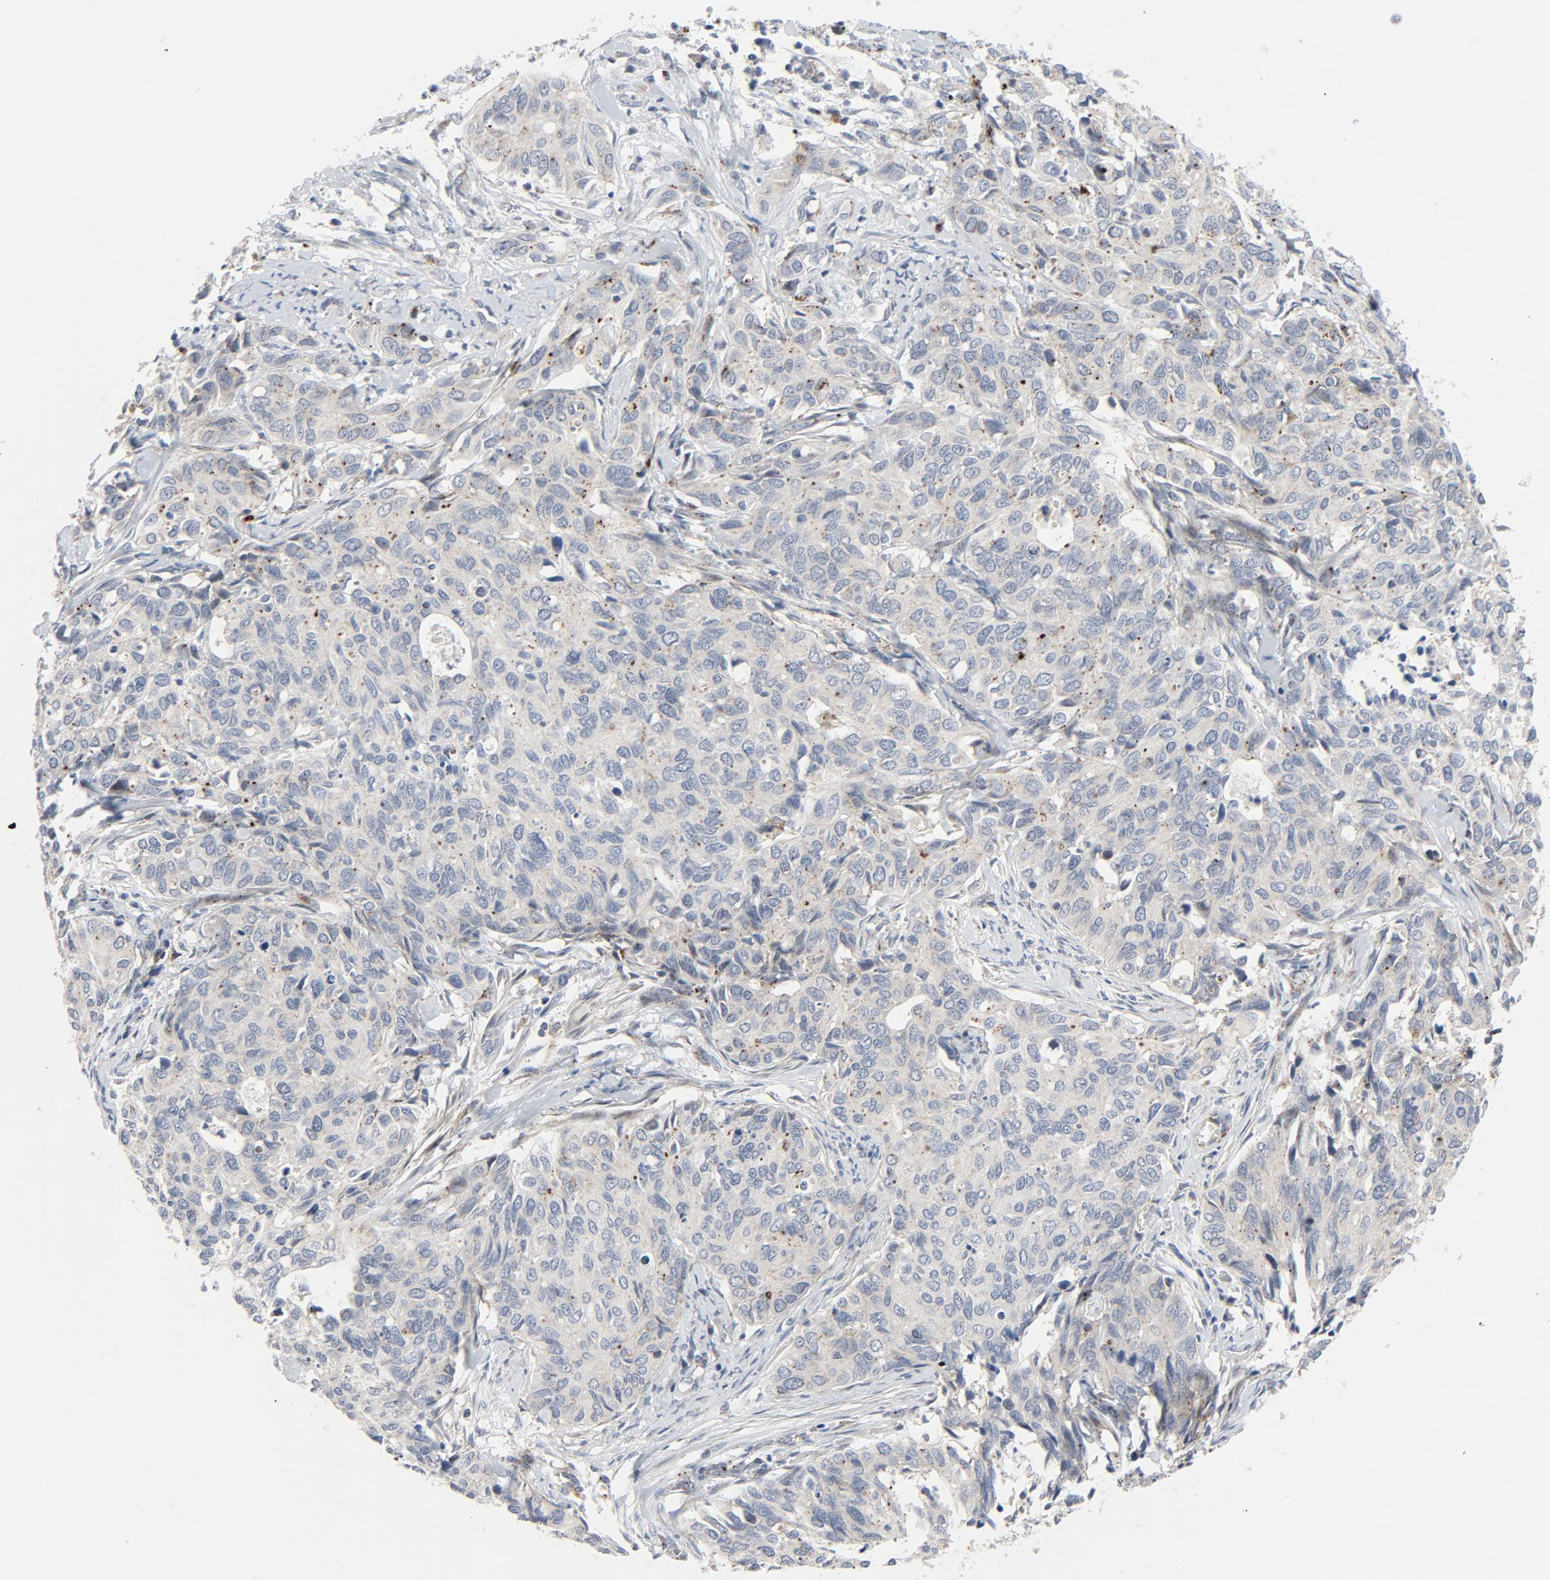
{"staining": {"intensity": "moderate", "quantity": "<25%", "location": "cytoplasmic/membranous"}, "tissue": "cervical cancer", "cell_type": "Tumor cells", "image_type": "cancer", "snomed": [{"axis": "morphology", "description": "Adenocarcinoma, NOS"}, {"axis": "topography", "description": "Cervix"}], "caption": "Protein analysis of cervical cancer (adenocarcinoma) tissue displays moderate cytoplasmic/membranous staining in about <25% of tumor cells.", "gene": "AKT2", "patient": {"sex": "female", "age": 44}}